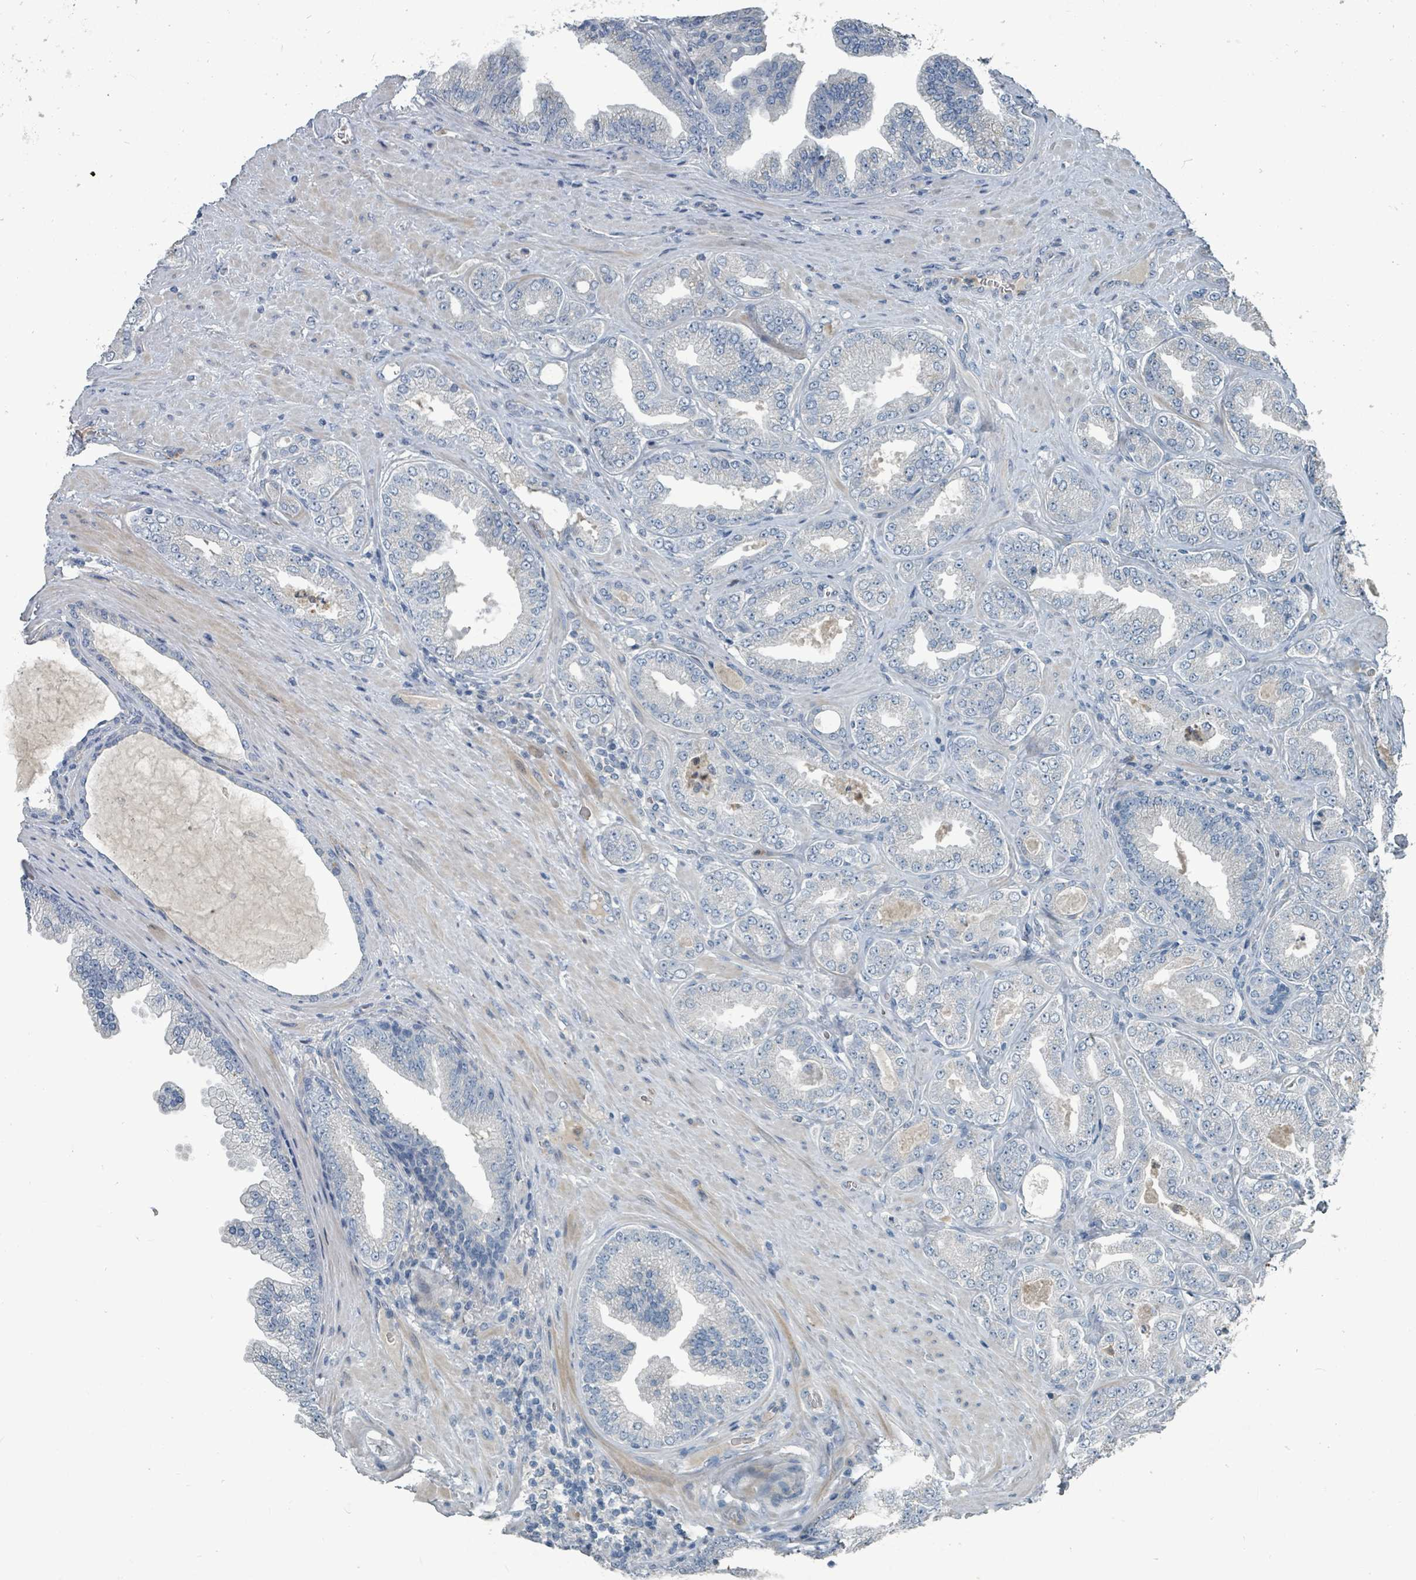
{"staining": {"intensity": "negative", "quantity": "none", "location": "none"}, "tissue": "prostate cancer", "cell_type": "Tumor cells", "image_type": "cancer", "snomed": [{"axis": "morphology", "description": "Adenocarcinoma, Low grade"}, {"axis": "topography", "description": "Prostate"}], "caption": "Micrograph shows no significant protein expression in tumor cells of prostate cancer (adenocarcinoma (low-grade)).", "gene": "SLC44A5", "patient": {"sex": "male", "age": 63}}